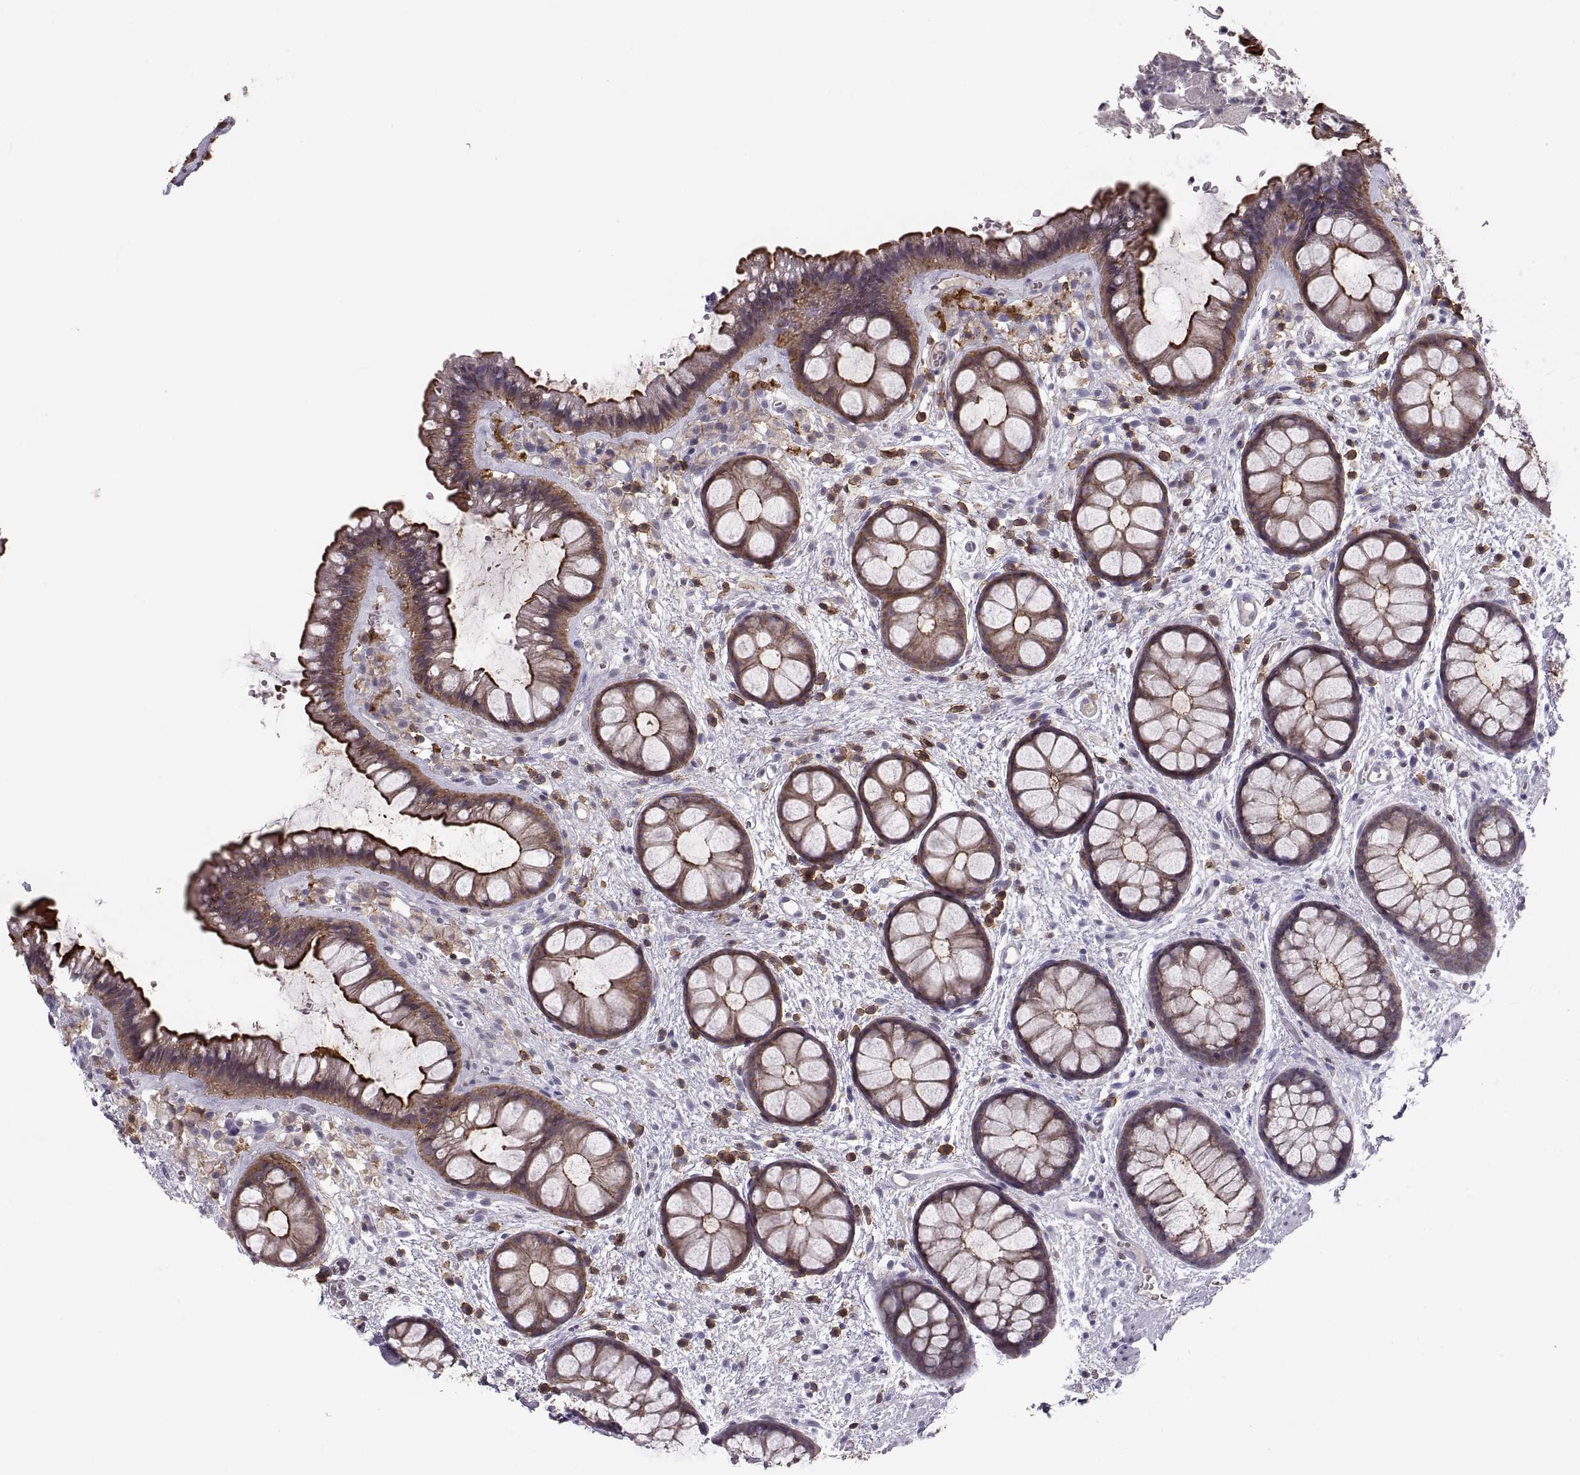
{"staining": {"intensity": "strong", "quantity": "25%-75%", "location": "cytoplasmic/membranous"}, "tissue": "rectum", "cell_type": "Glandular cells", "image_type": "normal", "snomed": [{"axis": "morphology", "description": "Normal tissue, NOS"}, {"axis": "topography", "description": "Rectum"}], "caption": "Strong cytoplasmic/membranous protein staining is appreciated in about 25%-75% of glandular cells in rectum.", "gene": "EZR", "patient": {"sex": "female", "age": 62}}